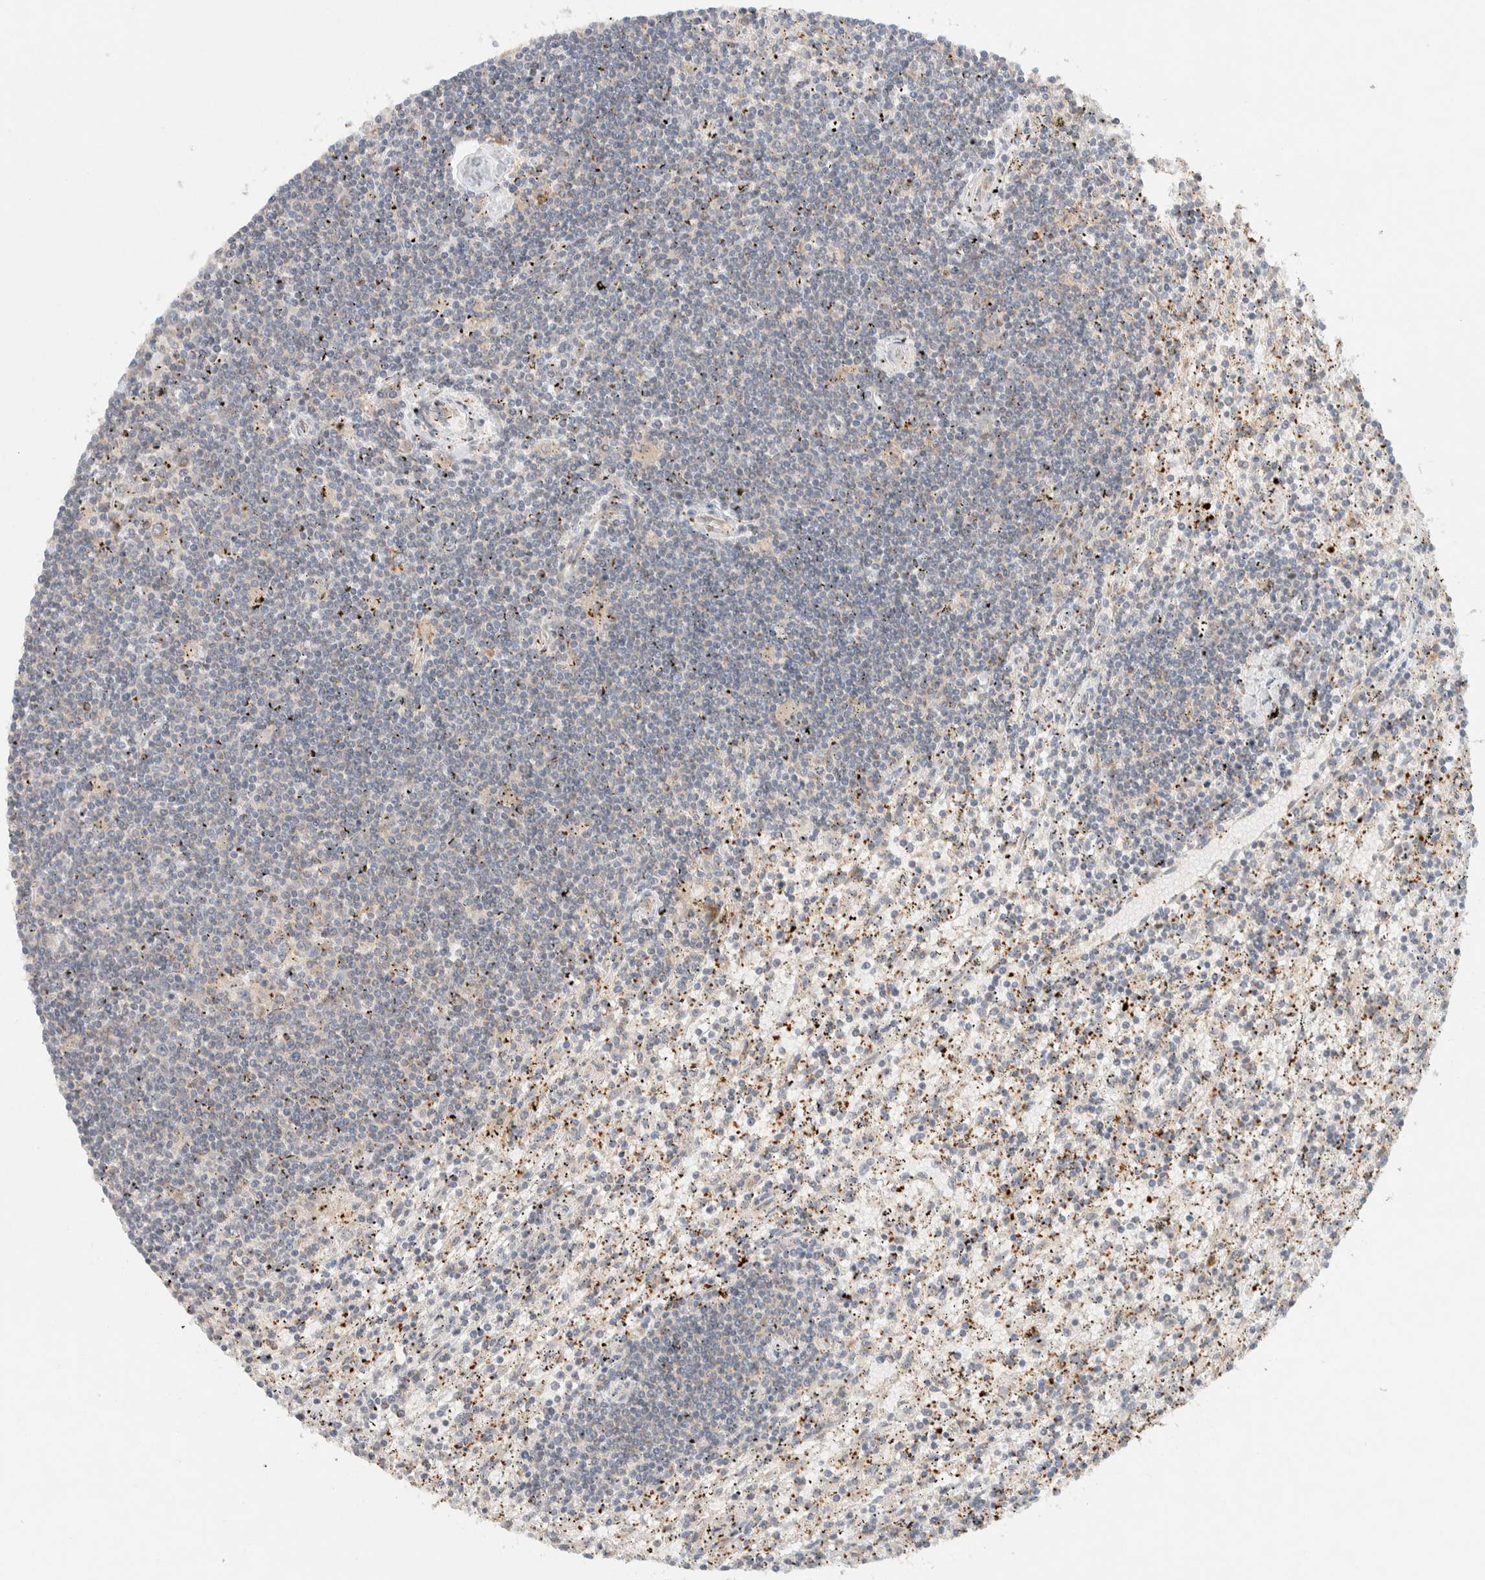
{"staining": {"intensity": "negative", "quantity": "none", "location": "none"}, "tissue": "lymphoma", "cell_type": "Tumor cells", "image_type": "cancer", "snomed": [{"axis": "morphology", "description": "Malignant lymphoma, non-Hodgkin's type, Low grade"}, {"axis": "topography", "description": "Spleen"}], "caption": "Tumor cells are negative for brown protein staining in low-grade malignant lymphoma, non-Hodgkin's type.", "gene": "KIF9", "patient": {"sex": "male", "age": 76}}